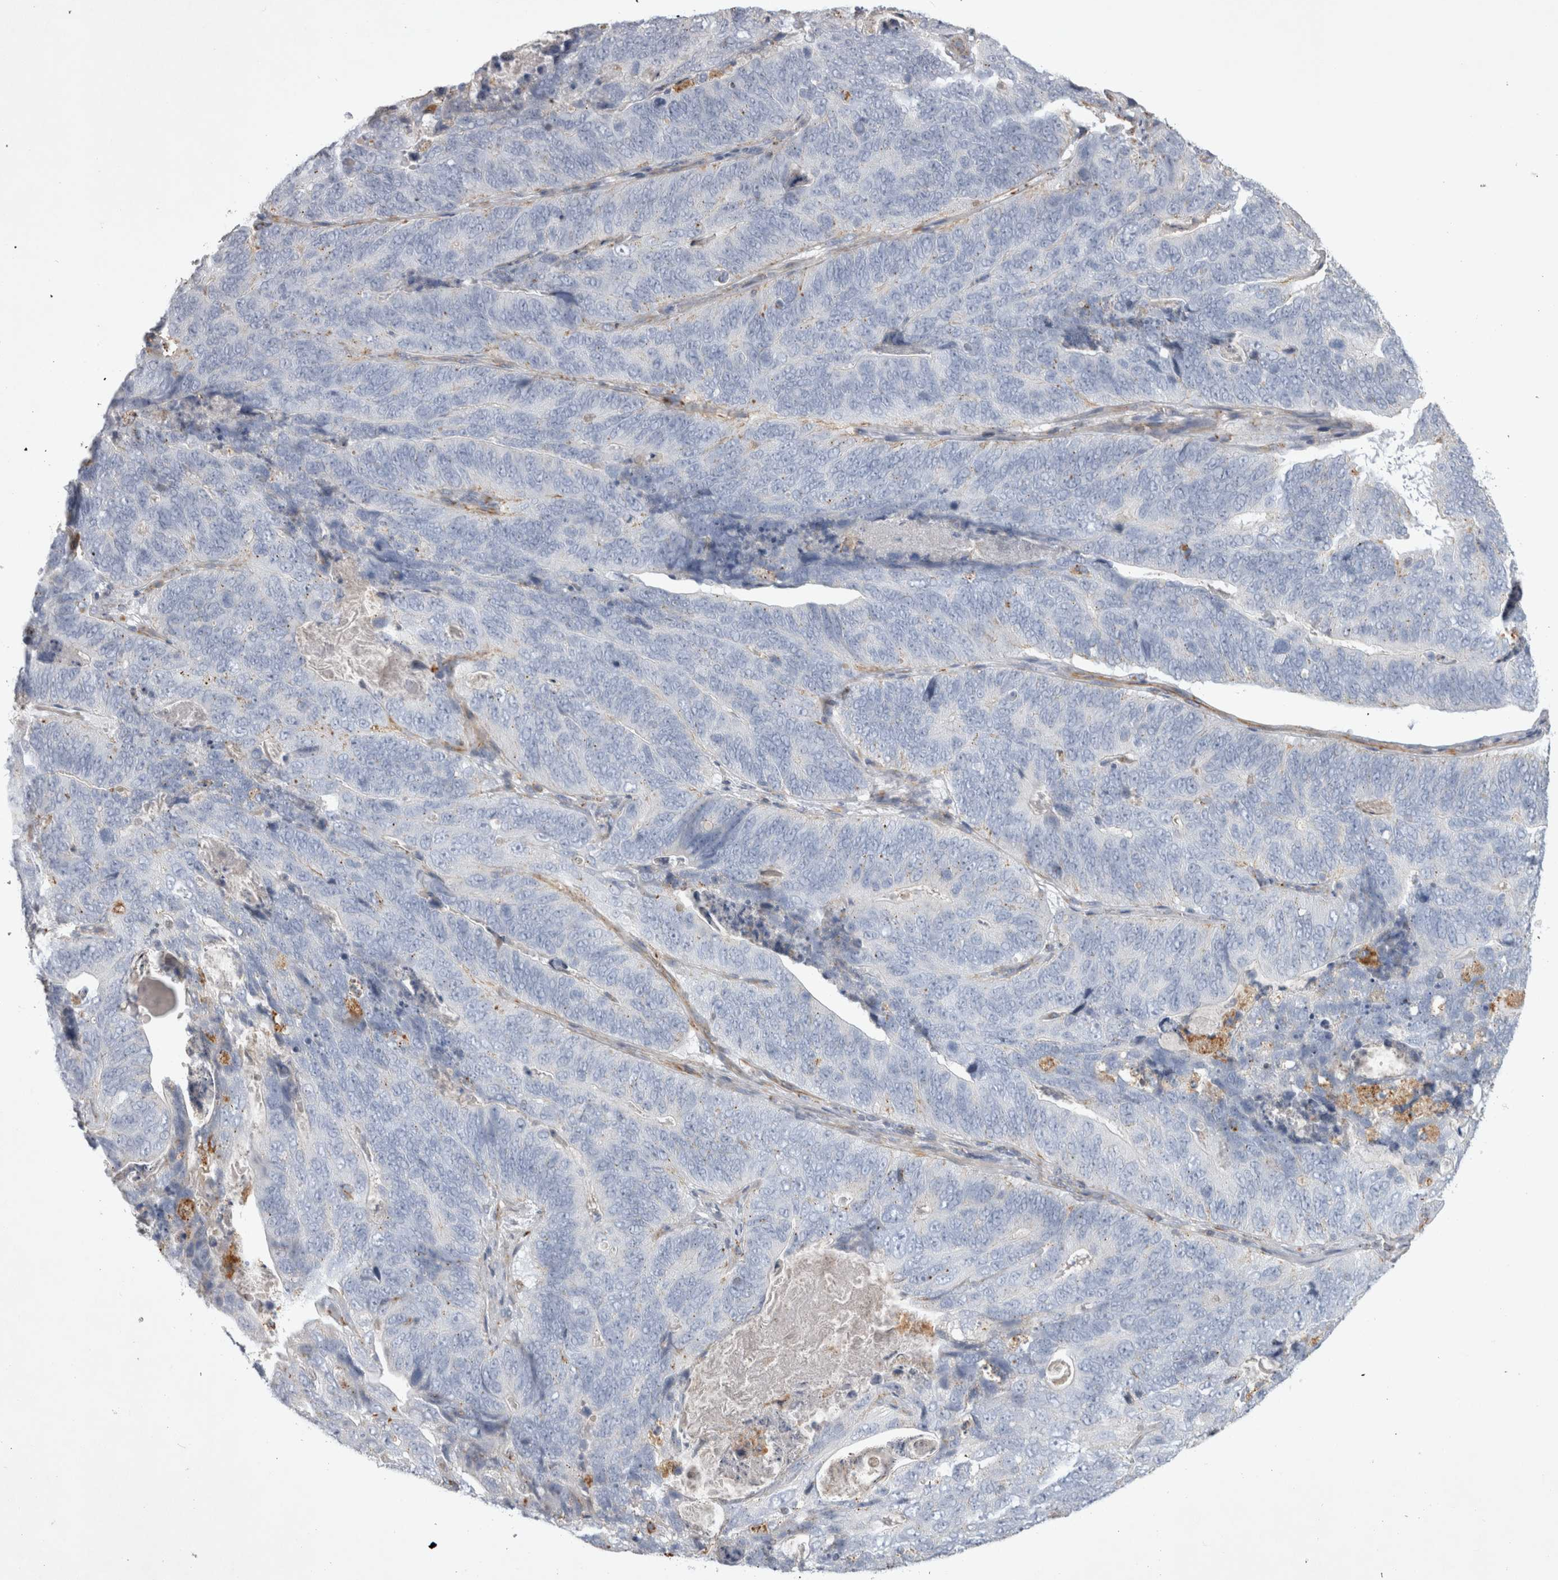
{"staining": {"intensity": "negative", "quantity": "none", "location": "none"}, "tissue": "stomach cancer", "cell_type": "Tumor cells", "image_type": "cancer", "snomed": [{"axis": "morphology", "description": "Normal tissue, NOS"}, {"axis": "morphology", "description": "Adenocarcinoma, NOS"}, {"axis": "topography", "description": "Stomach"}], "caption": "Immunohistochemical staining of human stomach cancer (adenocarcinoma) shows no significant positivity in tumor cells. (Brightfield microscopy of DAB (3,3'-diaminobenzidine) immunohistochemistry at high magnification).", "gene": "STRADB", "patient": {"sex": "female", "age": 89}}